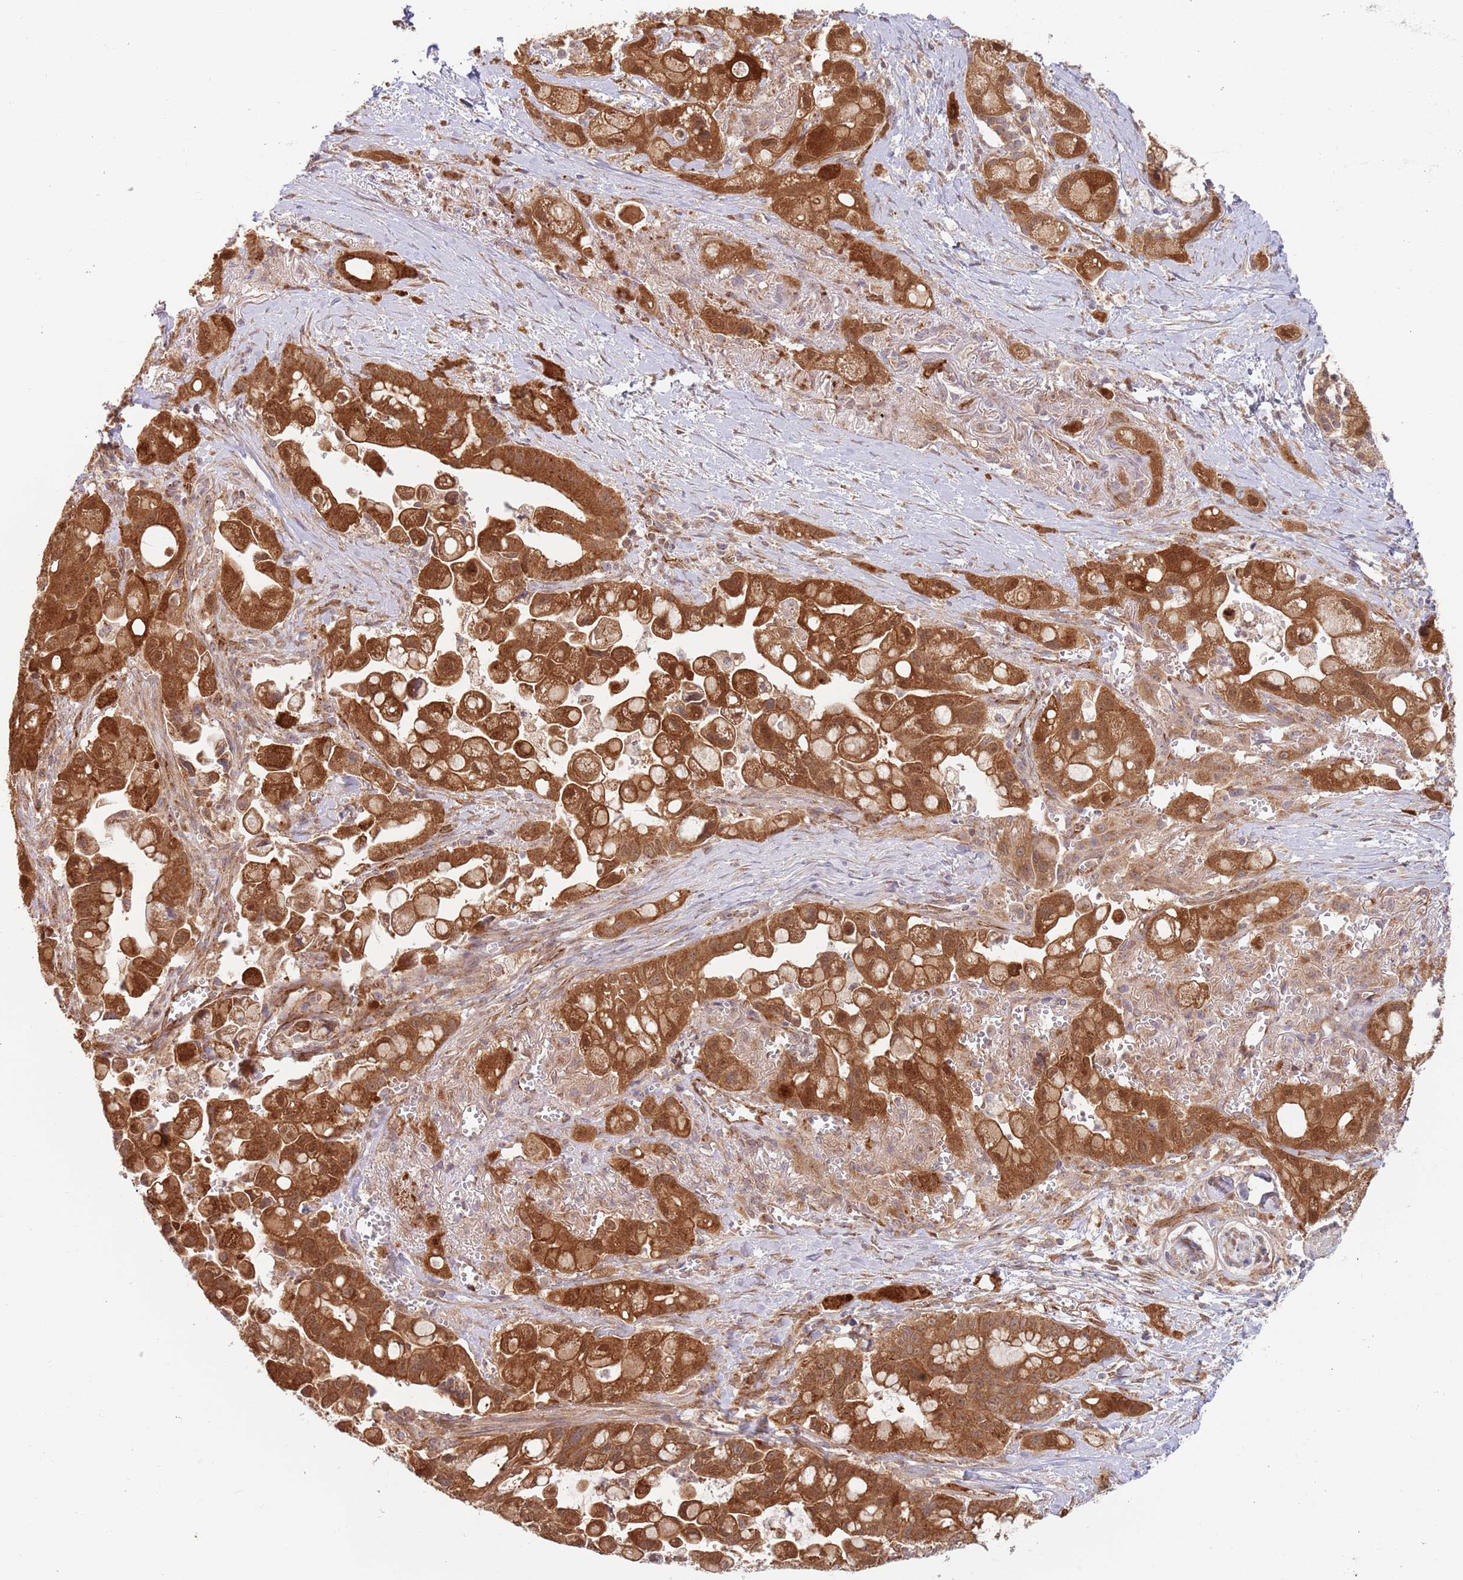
{"staining": {"intensity": "strong", "quantity": ">75%", "location": "cytoplasmic/membranous"}, "tissue": "pancreatic cancer", "cell_type": "Tumor cells", "image_type": "cancer", "snomed": [{"axis": "morphology", "description": "Adenocarcinoma, NOS"}, {"axis": "topography", "description": "Pancreas"}], "caption": "Approximately >75% of tumor cells in adenocarcinoma (pancreatic) display strong cytoplasmic/membranous protein staining as visualized by brown immunohistochemical staining.", "gene": "GUK1", "patient": {"sex": "male", "age": 68}}